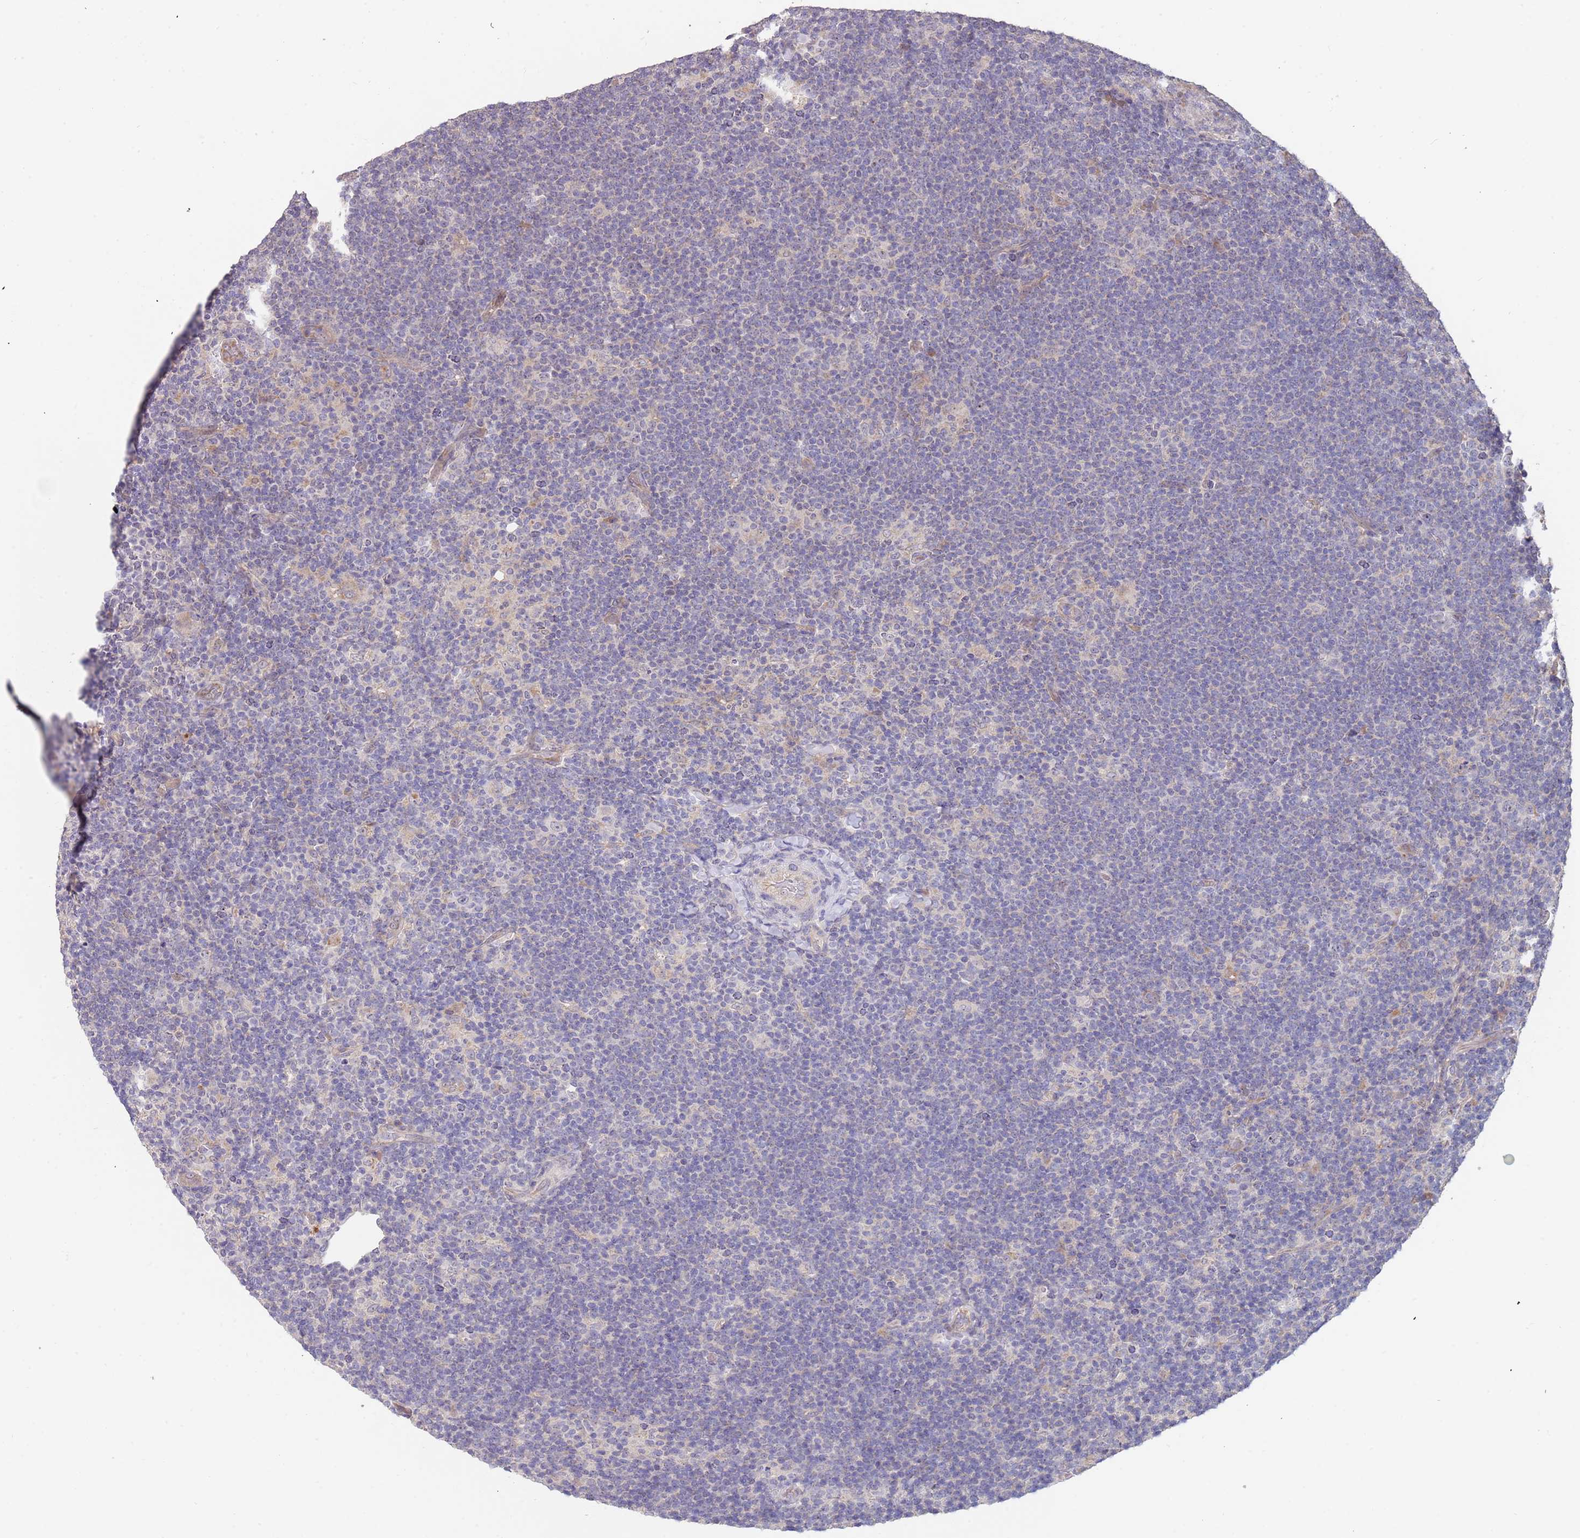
{"staining": {"intensity": "weak", "quantity": "<25%", "location": "cytoplasmic/membranous"}, "tissue": "lymphoma", "cell_type": "Tumor cells", "image_type": "cancer", "snomed": [{"axis": "morphology", "description": "Hodgkin's disease, NOS"}, {"axis": "topography", "description": "Lymph node"}], "caption": "Lymphoma was stained to show a protein in brown. There is no significant staining in tumor cells.", "gene": "TMEM64", "patient": {"sex": "female", "age": 57}}